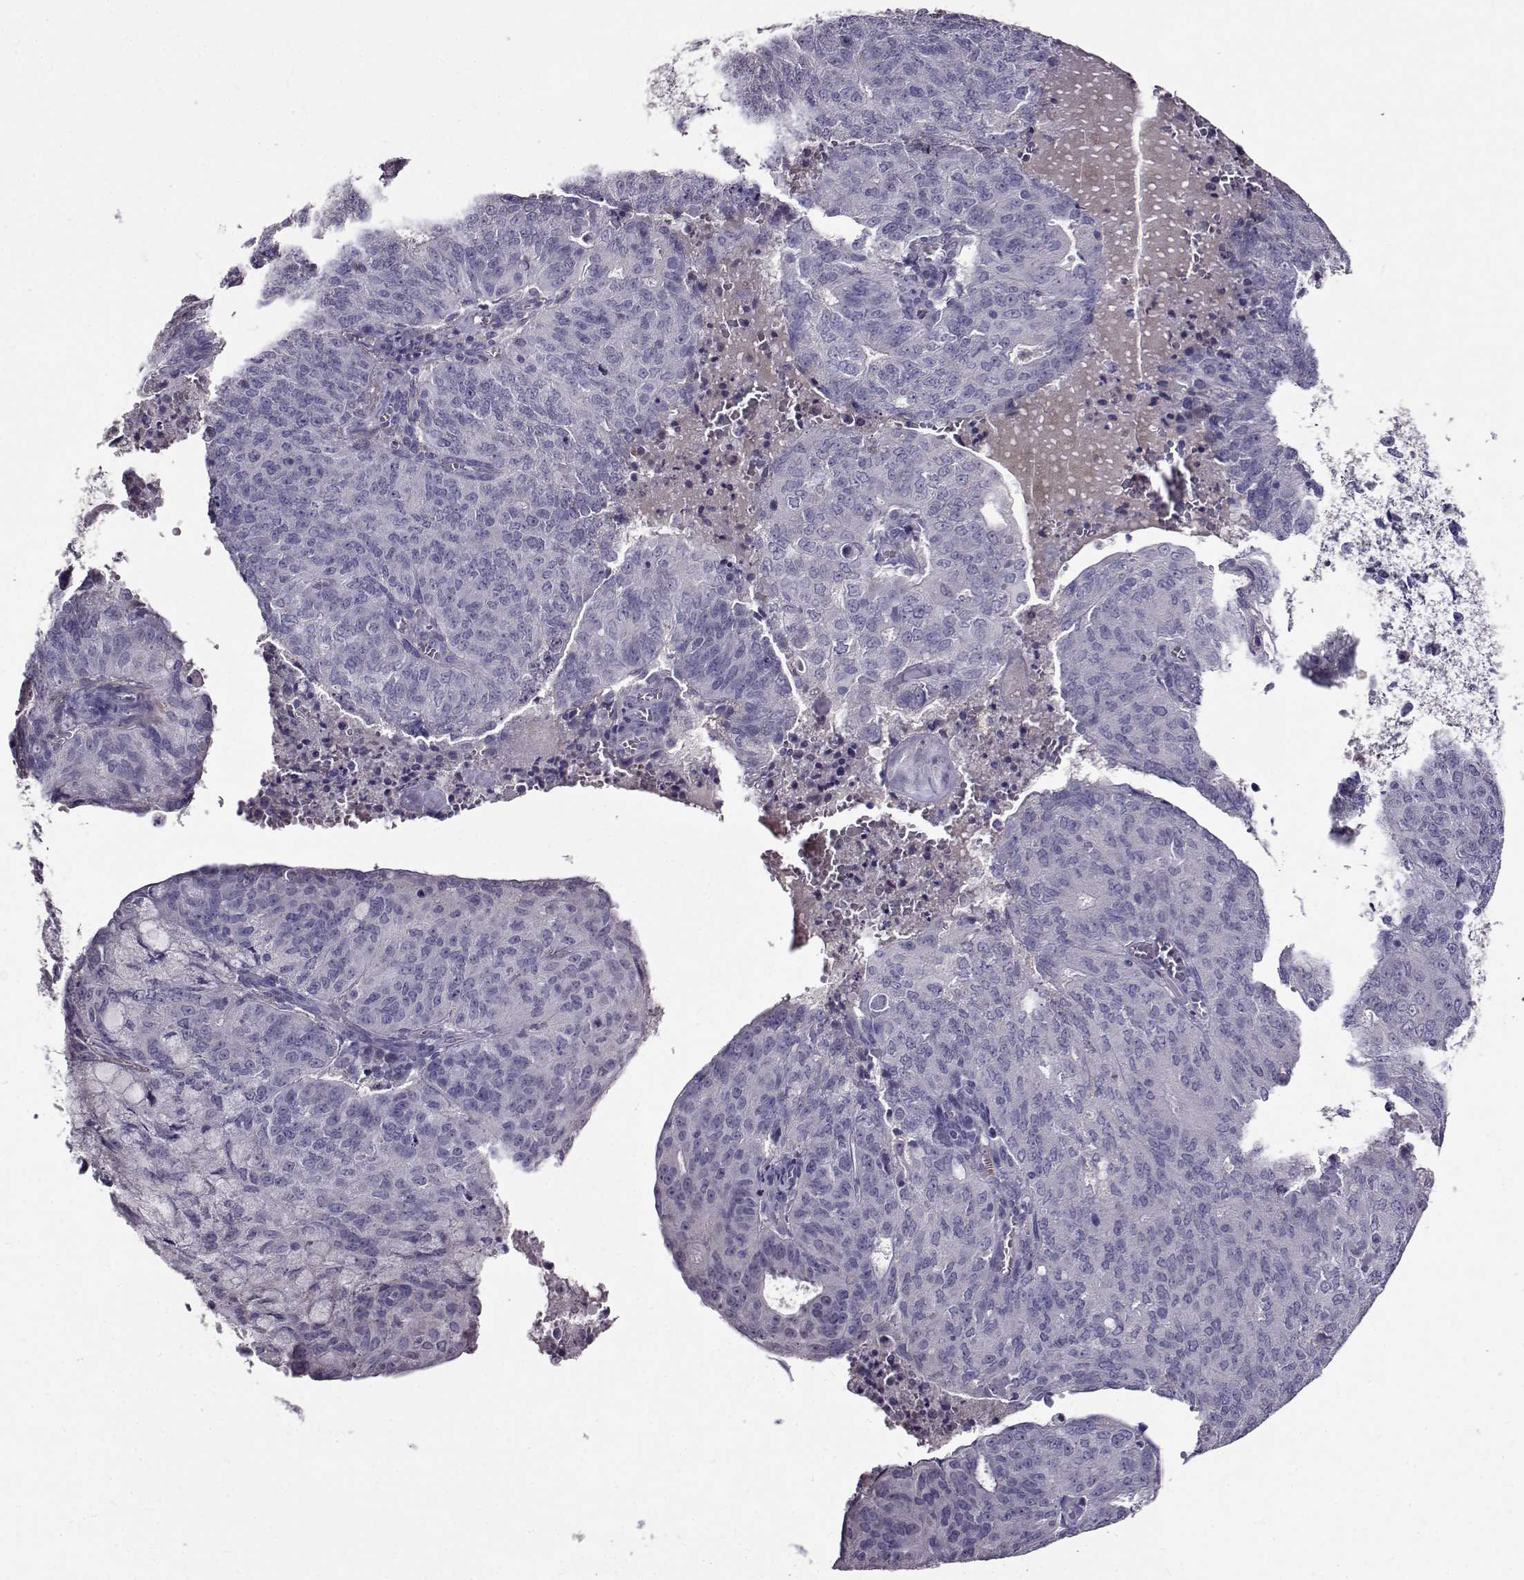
{"staining": {"intensity": "negative", "quantity": "none", "location": "none"}, "tissue": "endometrial cancer", "cell_type": "Tumor cells", "image_type": "cancer", "snomed": [{"axis": "morphology", "description": "Adenocarcinoma, NOS"}, {"axis": "topography", "description": "Endometrium"}], "caption": "This is an immunohistochemistry (IHC) histopathology image of human endometrial cancer. There is no positivity in tumor cells.", "gene": "PAEP", "patient": {"sex": "female", "age": 82}}